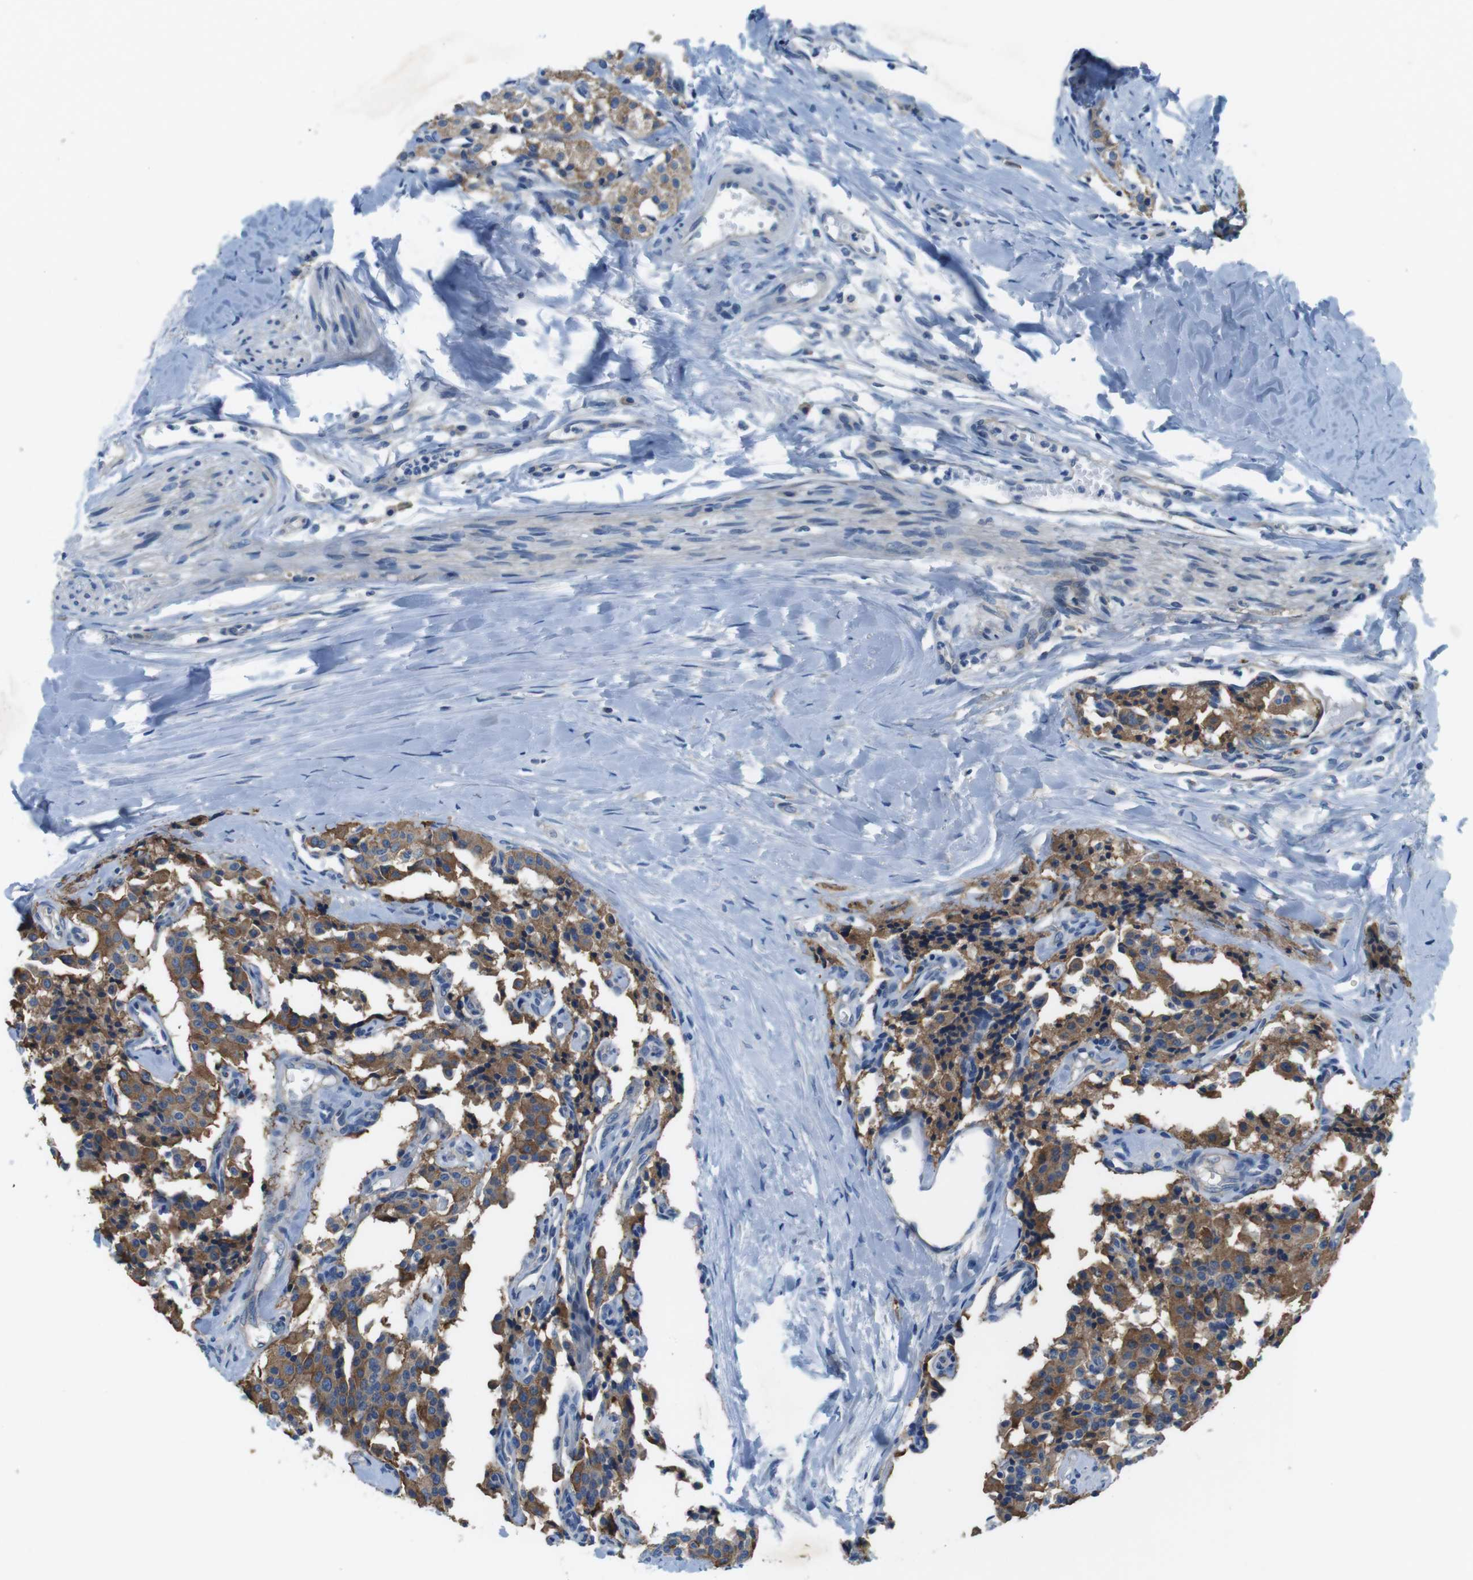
{"staining": {"intensity": "moderate", "quantity": ">75%", "location": "cytoplasmic/membranous"}, "tissue": "carcinoid", "cell_type": "Tumor cells", "image_type": "cancer", "snomed": [{"axis": "morphology", "description": "Carcinoid, malignant, NOS"}, {"axis": "topography", "description": "Lung"}], "caption": "Tumor cells display moderate cytoplasmic/membranous positivity in approximately >75% of cells in carcinoid. (Brightfield microscopy of DAB IHC at high magnification).", "gene": "DENND4C", "patient": {"sex": "male", "age": 30}}